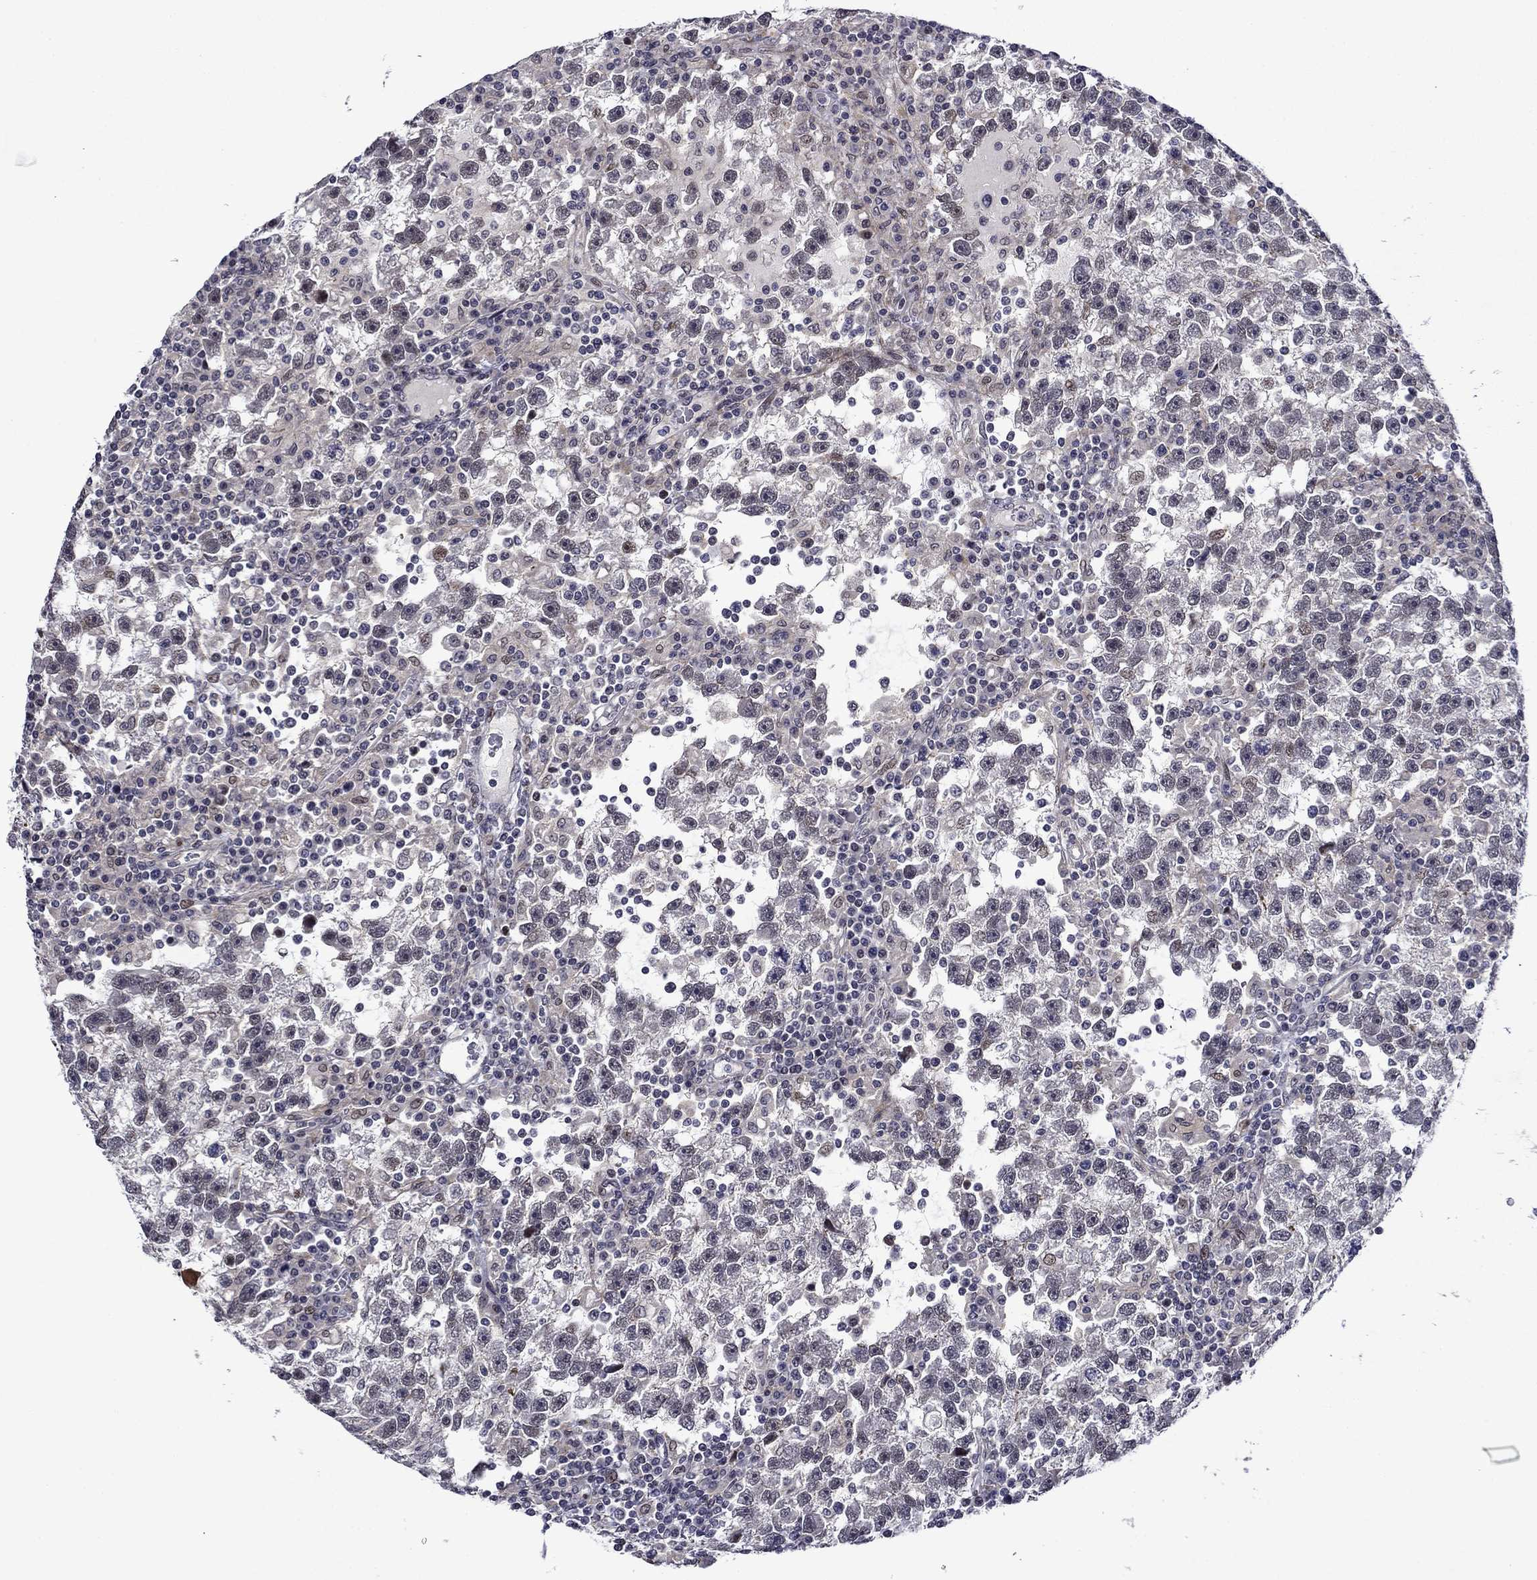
{"staining": {"intensity": "negative", "quantity": "none", "location": "none"}, "tissue": "testis cancer", "cell_type": "Tumor cells", "image_type": "cancer", "snomed": [{"axis": "morphology", "description": "Seminoma, NOS"}, {"axis": "topography", "description": "Testis"}], "caption": "Tumor cells are negative for brown protein staining in testis cancer. The staining is performed using DAB (3,3'-diaminobenzidine) brown chromogen with nuclei counter-stained in using hematoxylin.", "gene": "B3GAT1", "patient": {"sex": "male", "age": 47}}